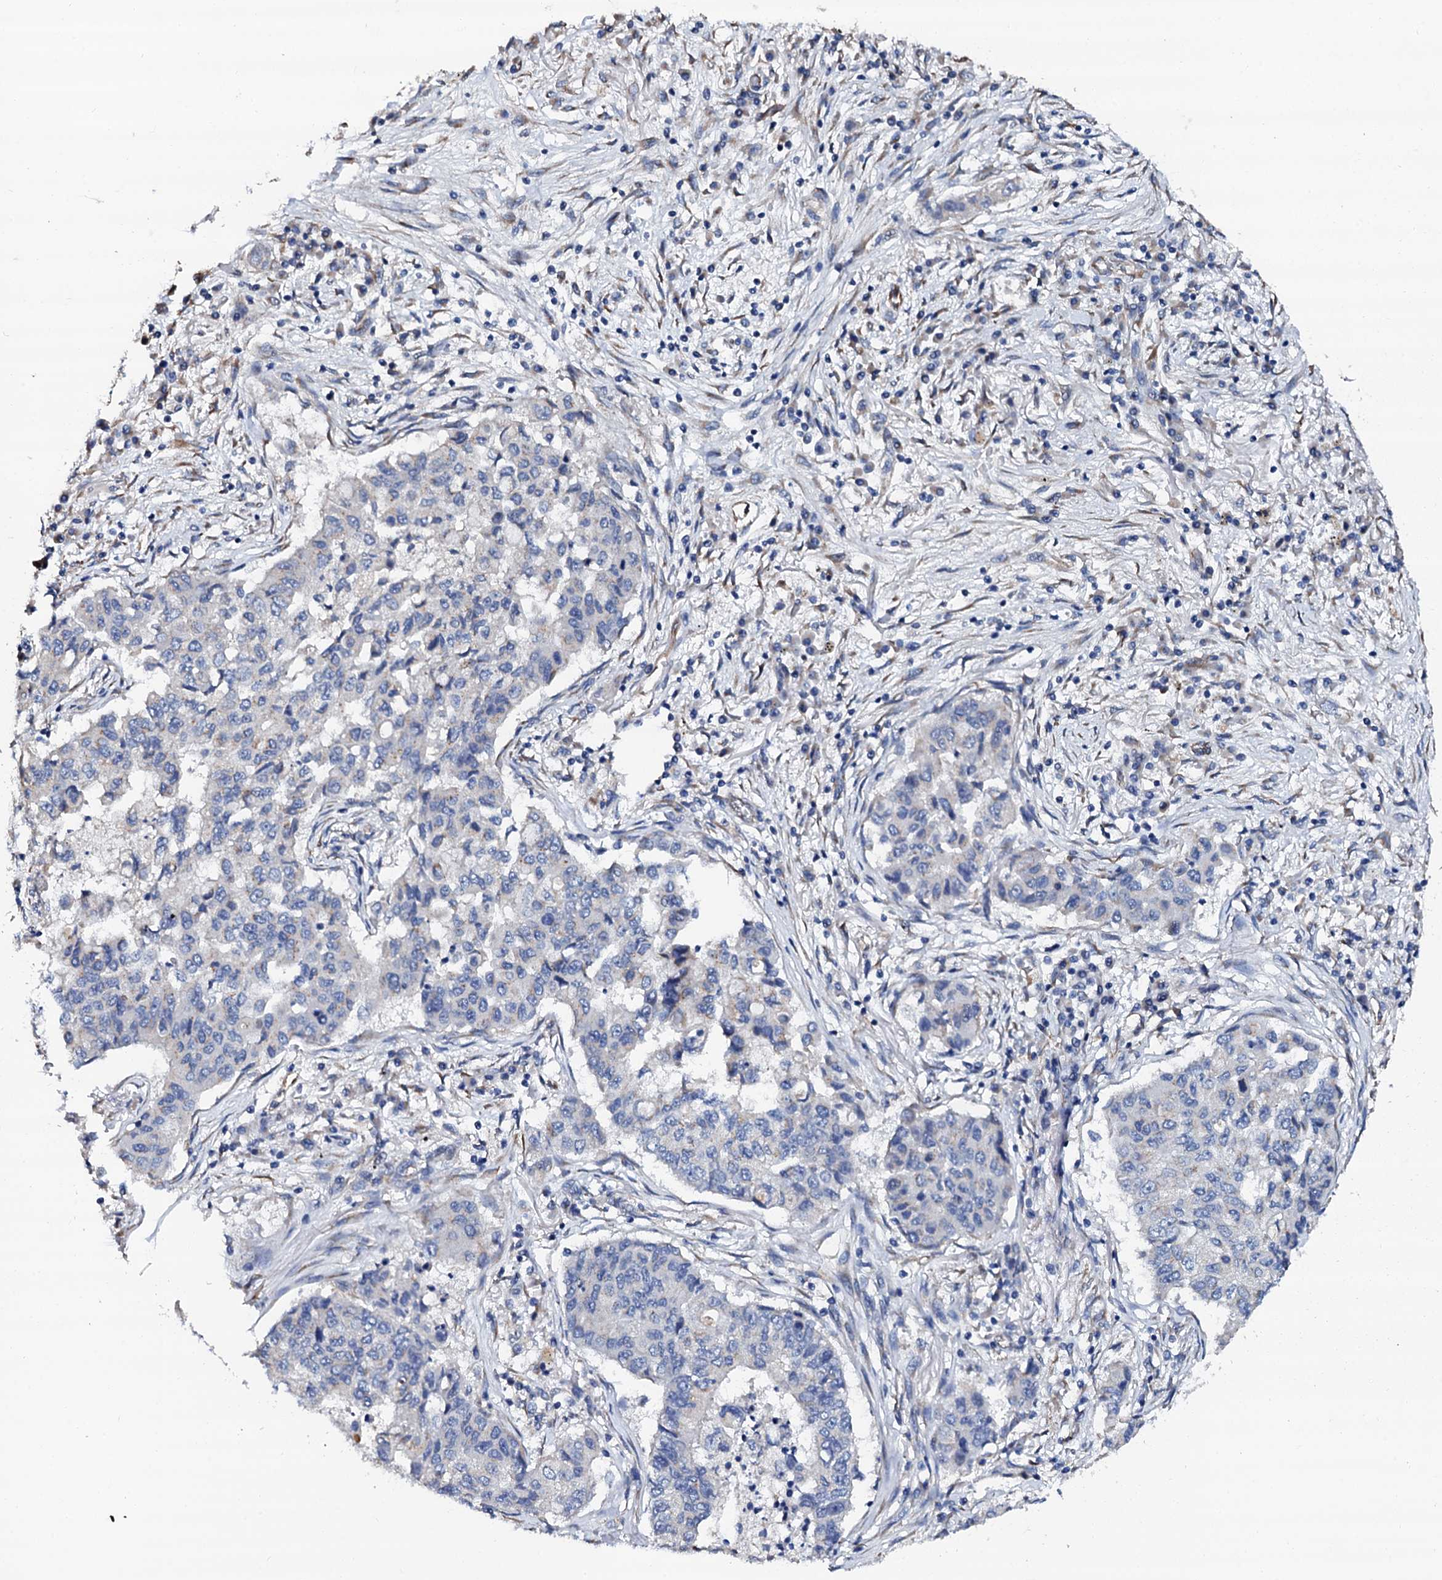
{"staining": {"intensity": "negative", "quantity": "none", "location": "none"}, "tissue": "lung cancer", "cell_type": "Tumor cells", "image_type": "cancer", "snomed": [{"axis": "morphology", "description": "Squamous cell carcinoma, NOS"}, {"axis": "topography", "description": "Lung"}], "caption": "Immunohistochemistry (IHC) histopathology image of lung squamous cell carcinoma stained for a protein (brown), which shows no positivity in tumor cells.", "gene": "AKAP3", "patient": {"sex": "male", "age": 74}}